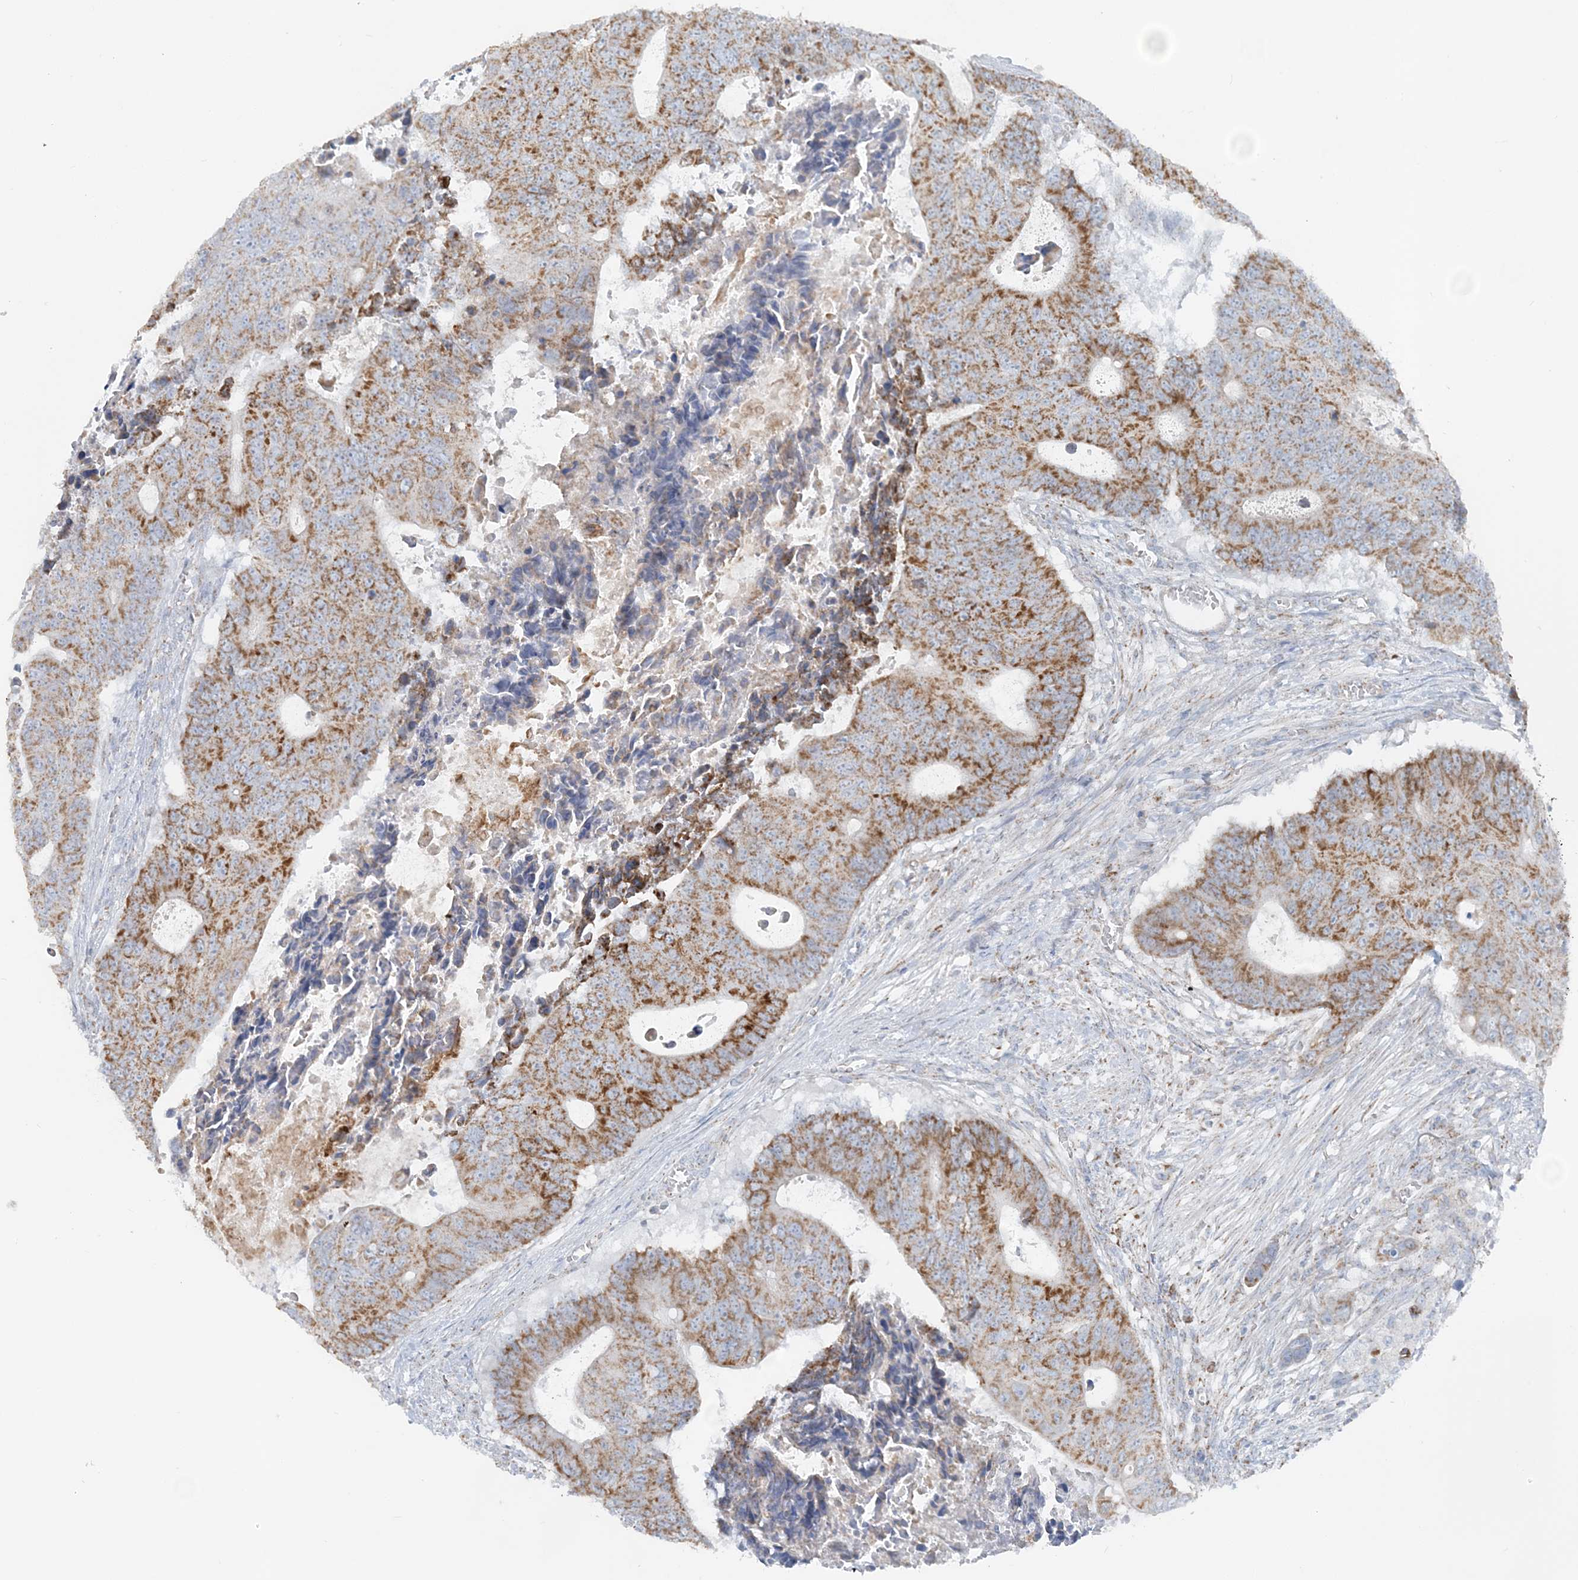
{"staining": {"intensity": "moderate", "quantity": ">75%", "location": "cytoplasmic/membranous"}, "tissue": "colorectal cancer", "cell_type": "Tumor cells", "image_type": "cancer", "snomed": [{"axis": "morphology", "description": "Adenocarcinoma, NOS"}, {"axis": "topography", "description": "Colon"}], "caption": "The photomicrograph exhibits immunohistochemical staining of colorectal cancer (adenocarcinoma). There is moderate cytoplasmic/membranous positivity is identified in about >75% of tumor cells.", "gene": "PCCB", "patient": {"sex": "male", "age": 87}}